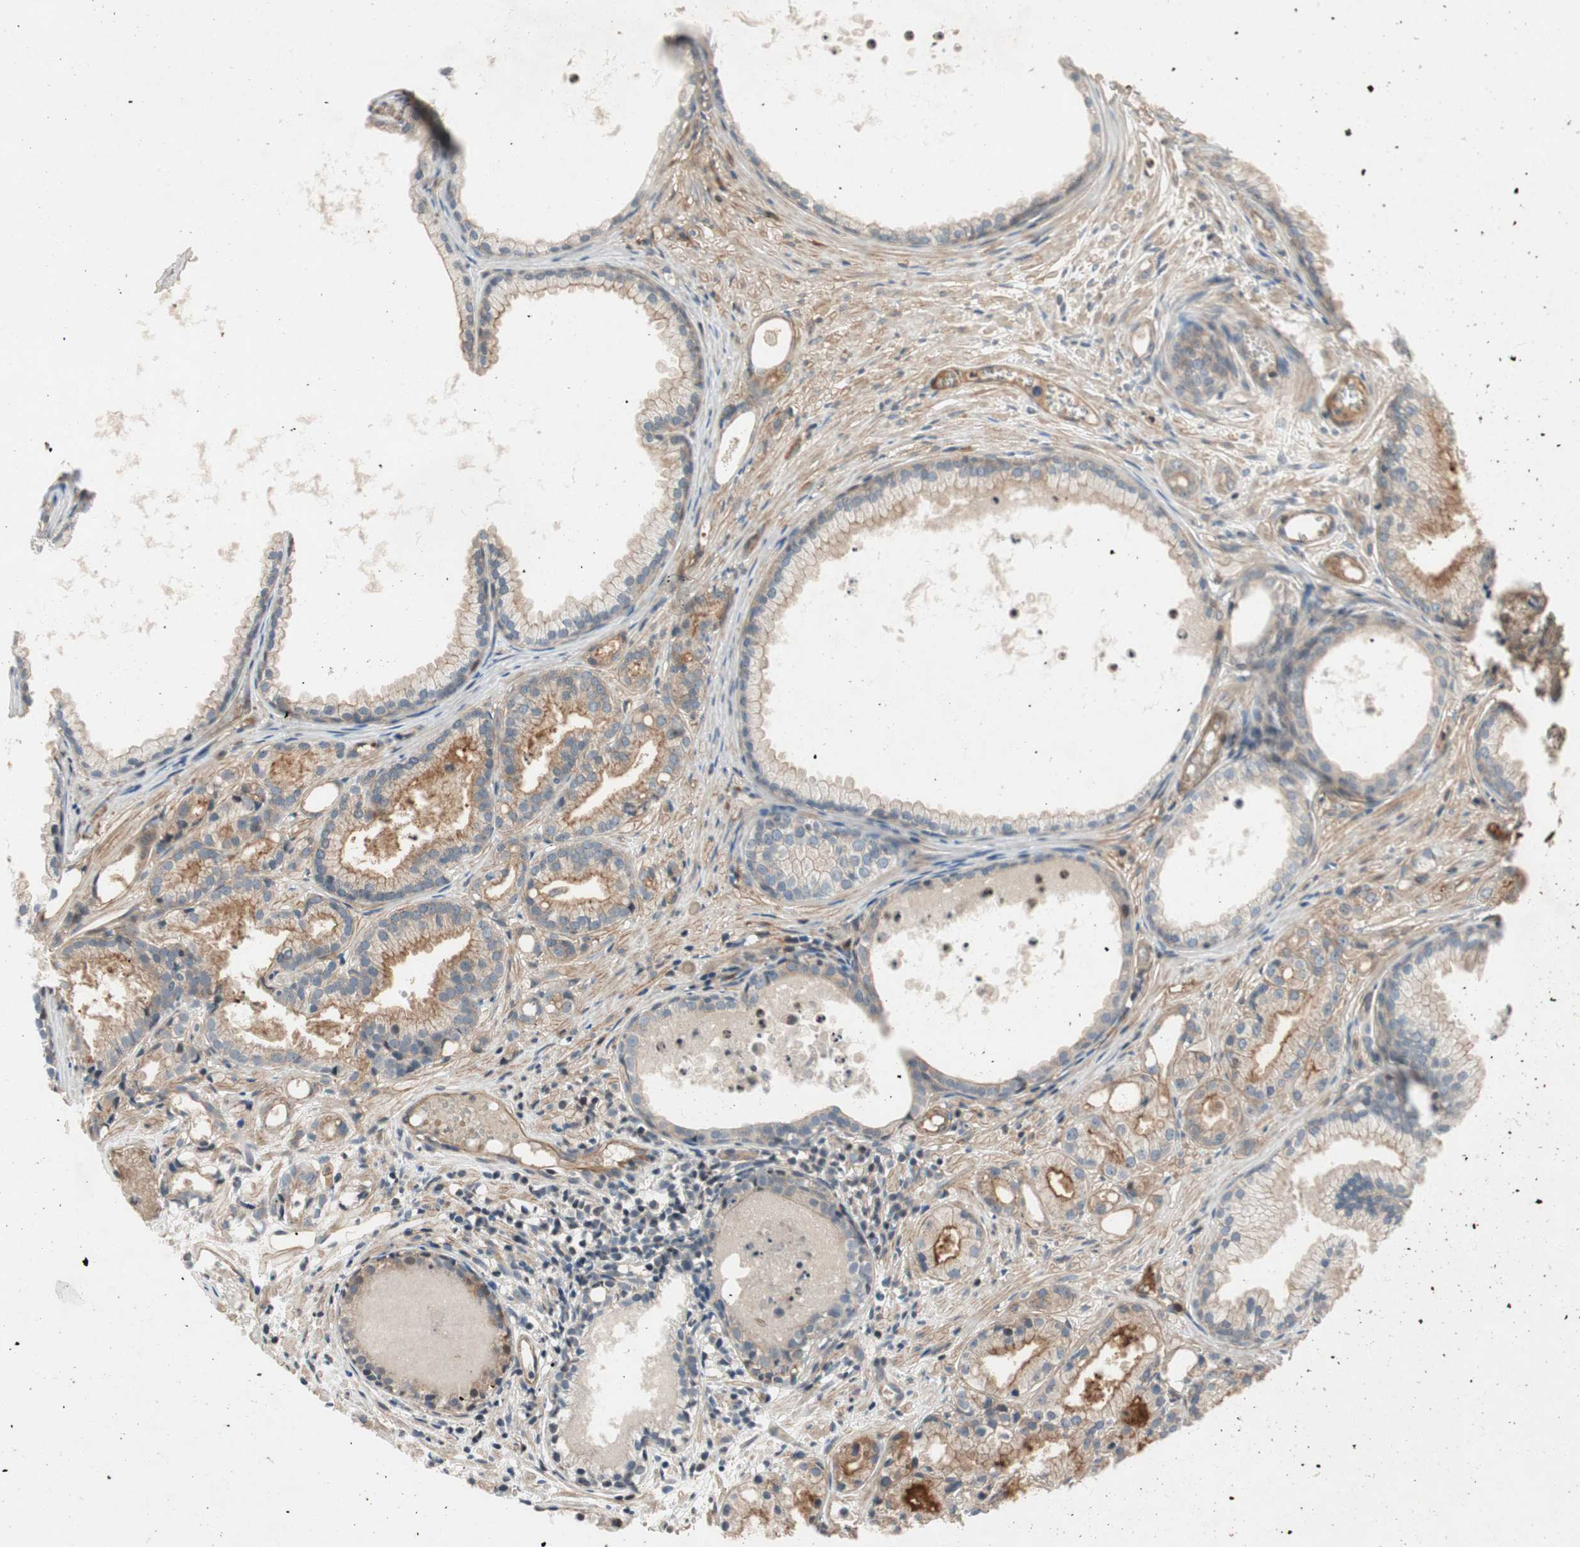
{"staining": {"intensity": "weak", "quantity": ">75%", "location": "cytoplasmic/membranous"}, "tissue": "prostate cancer", "cell_type": "Tumor cells", "image_type": "cancer", "snomed": [{"axis": "morphology", "description": "Adenocarcinoma, Low grade"}, {"axis": "topography", "description": "Prostate"}], "caption": "Immunohistochemistry staining of prostate cancer (adenocarcinoma (low-grade)), which exhibits low levels of weak cytoplasmic/membranous positivity in about >75% of tumor cells indicating weak cytoplasmic/membranous protein staining. The staining was performed using DAB (3,3'-diaminobenzidine) (brown) for protein detection and nuclei were counterstained in hematoxylin (blue).", "gene": "GCLM", "patient": {"sex": "male", "age": 72}}